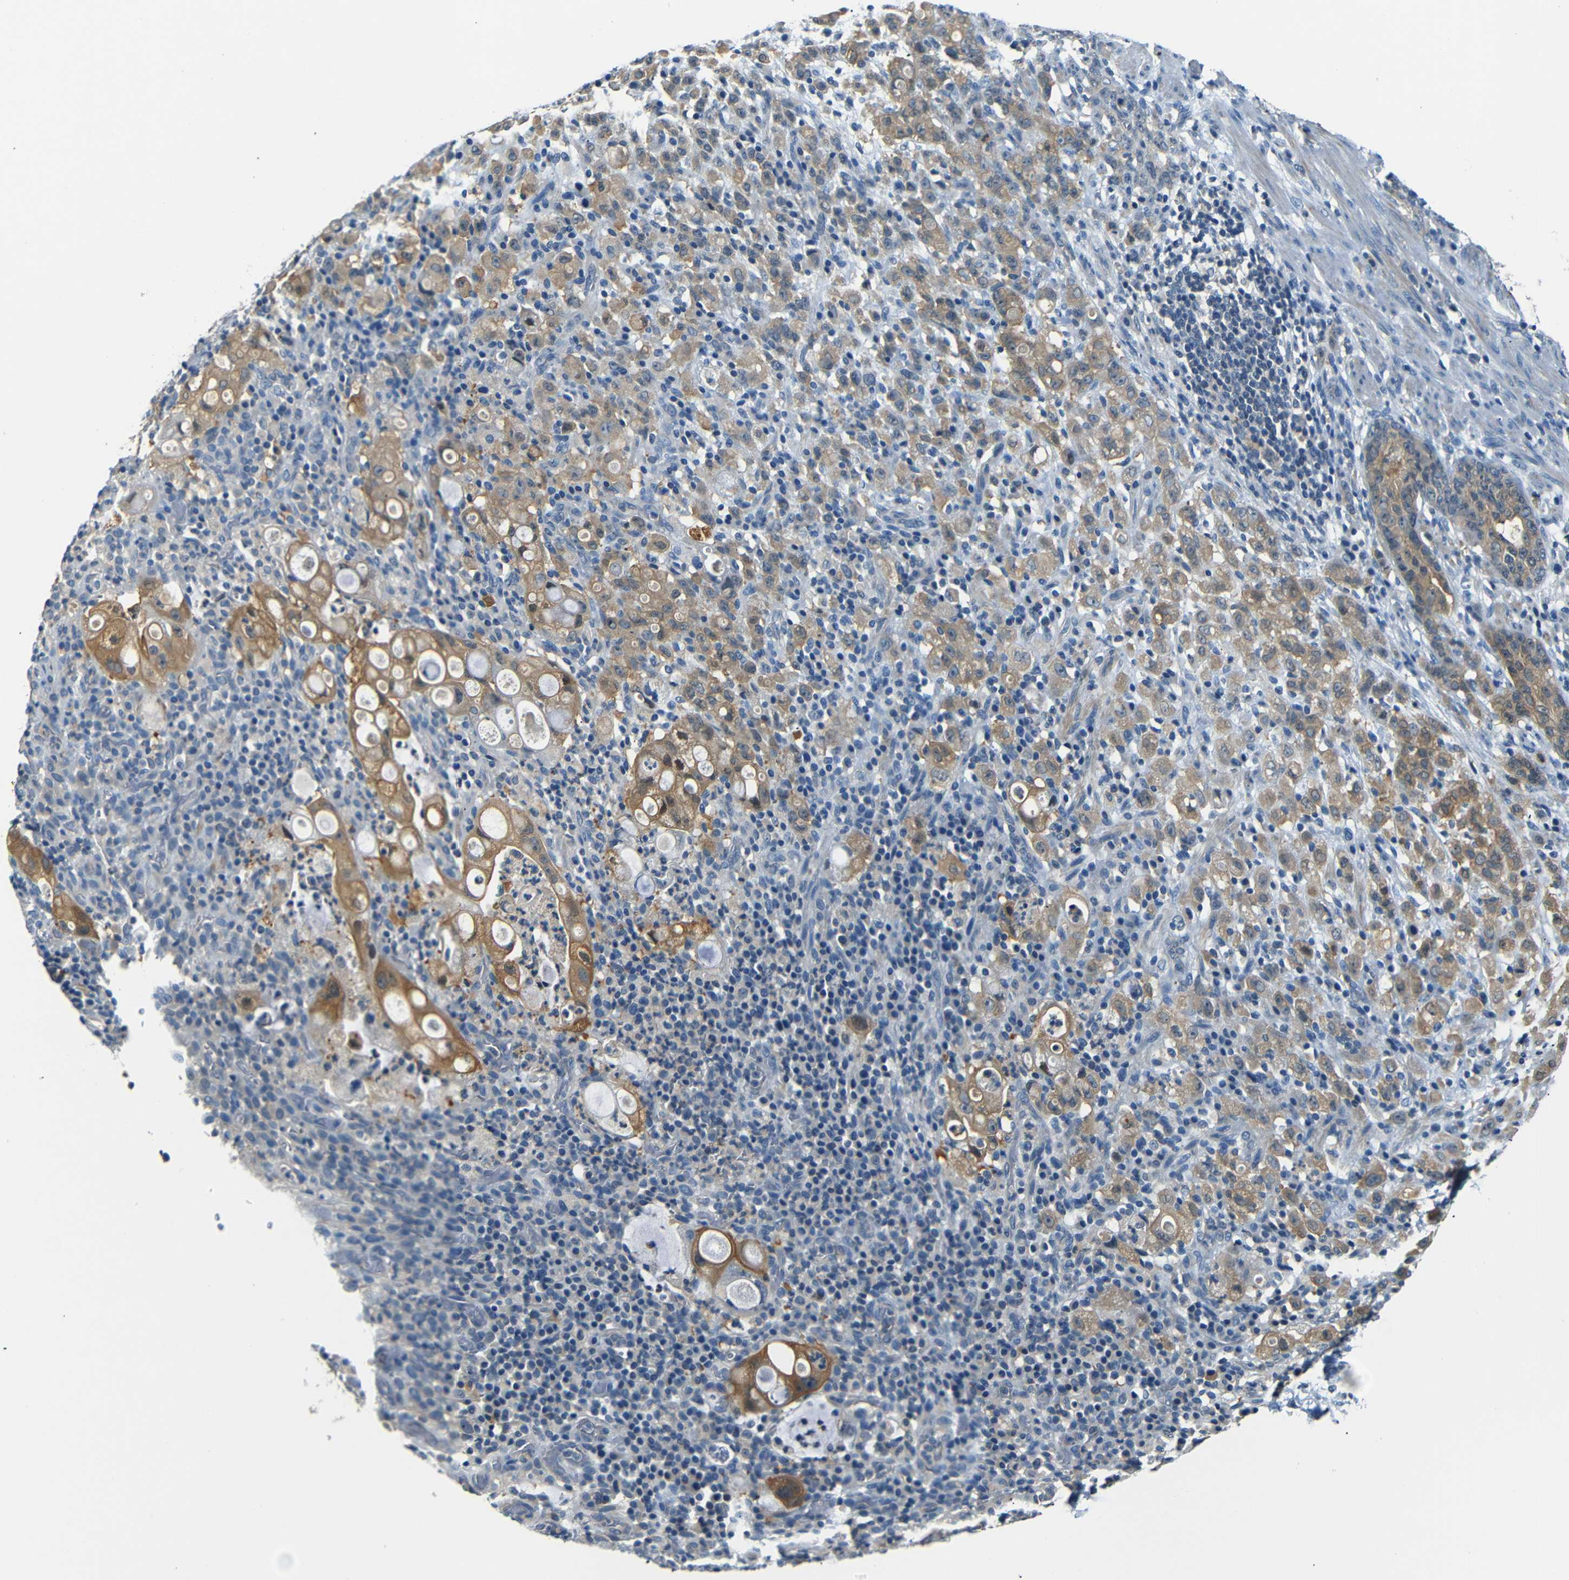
{"staining": {"intensity": "moderate", "quantity": ">75%", "location": "cytoplasmic/membranous"}, "tissue": "stomach cancer", "cell_type": "Tumor cells", "image_type": "cancer", "snomed": [{"axis": "morphology", "description": "Adenocarcinoma, NOS"}, {"axis": "topography", "description": "Stomach, lower"}], "caption": "Immunohistochemical staining of adenocarcinoma (stomach) reveals moderate cytoplasmic/membranous protein expression in about >75% of tumor cells.", "gene": "SFN", "patient": {"sex": "male", "age": 88}}